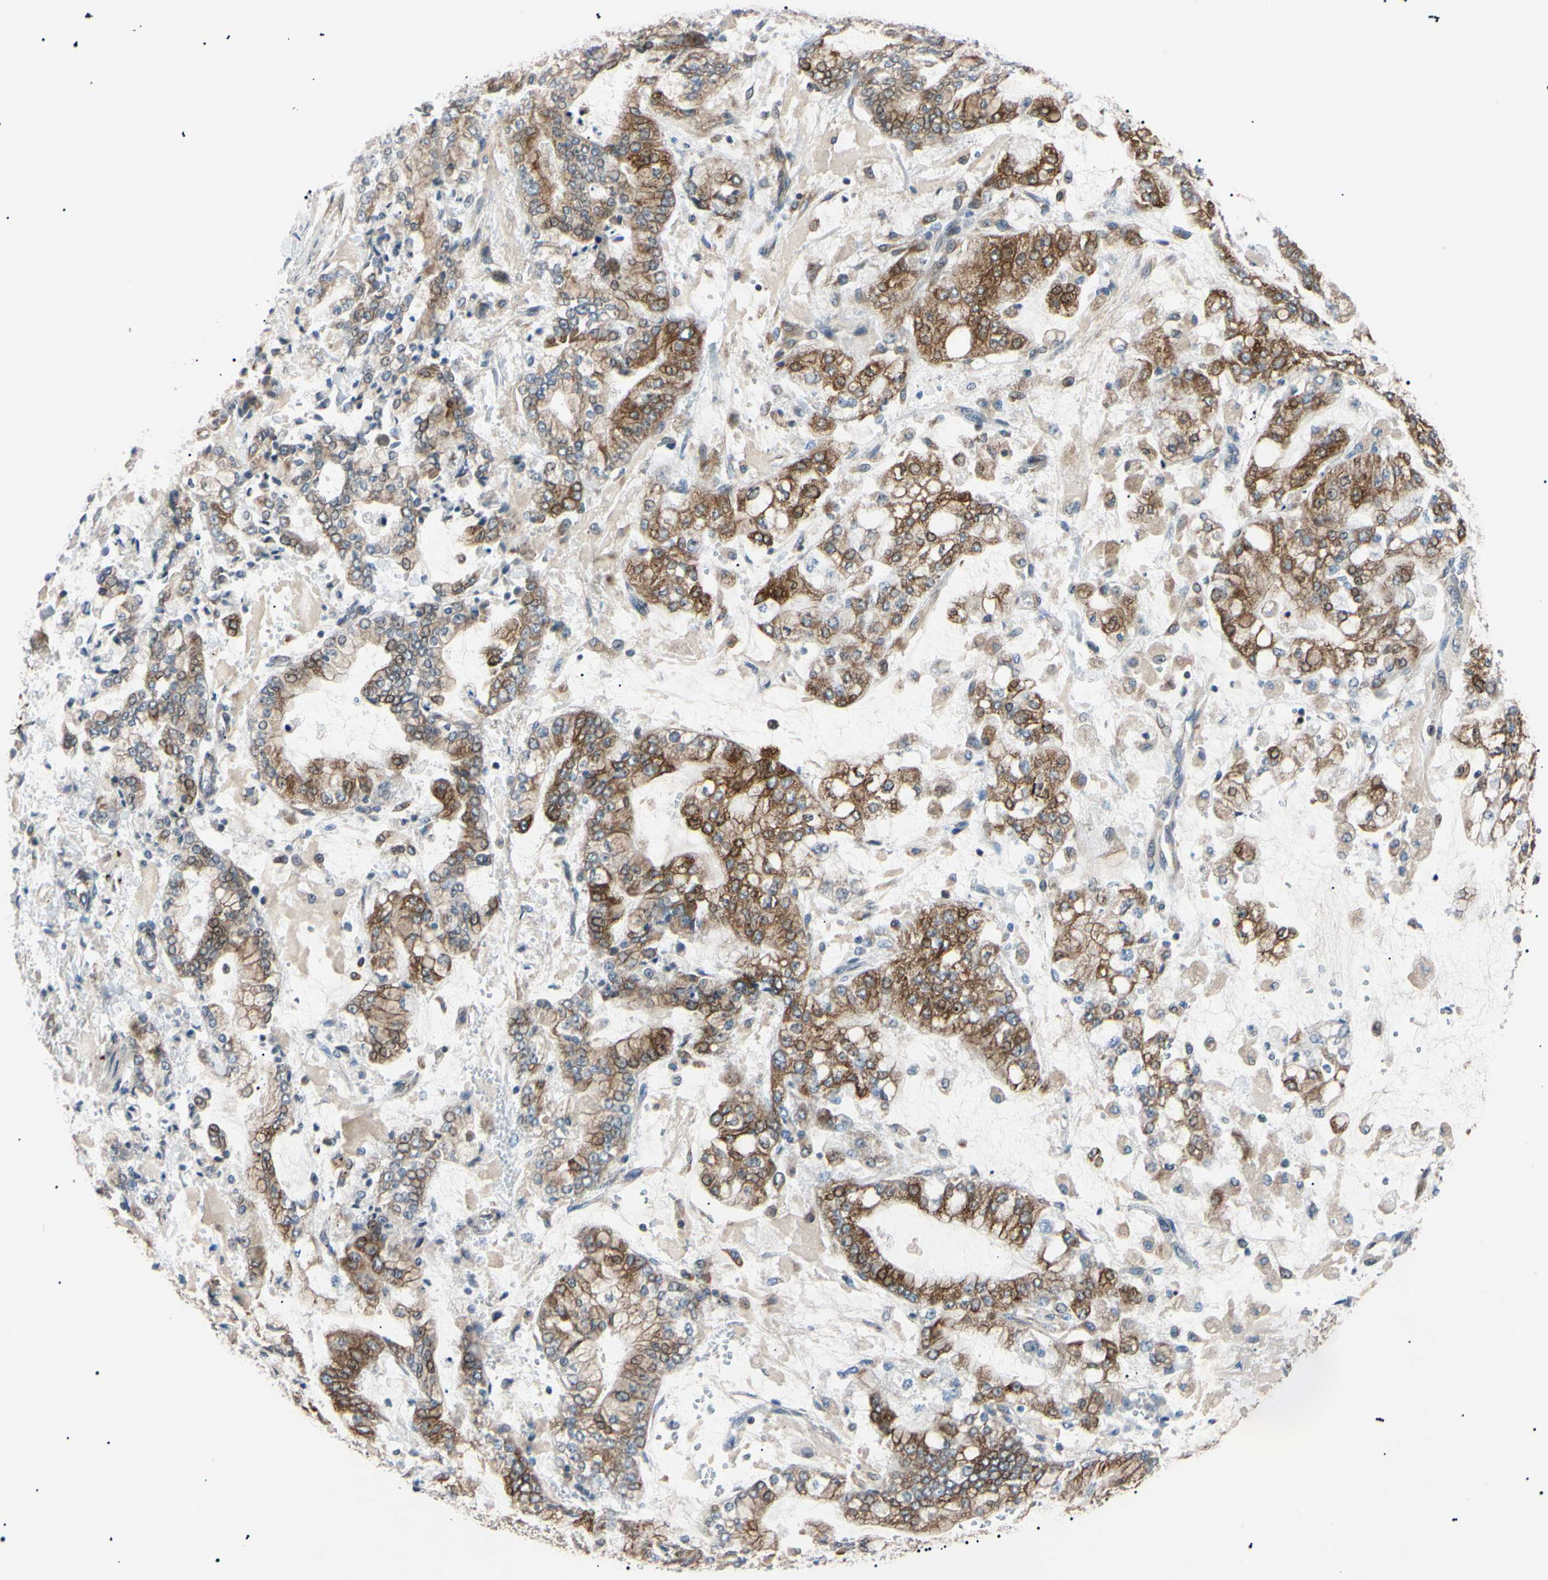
{"staining": {"intensity": "moderate", "quantity": ">75%", "location": "cytoplasmic/membranous"}, "tissue": "stomach cancer", "cell_type": "Tumor cells", "image_type": "cancer", "snomed": [{"axis": "morphology", "description": "Adenocarcinoma, NOS"}, {"axis": "topography", "description": "Stomach"}], "caption": "An immunohistochemistry image of tumor tissue is shown. Protein staining in brown shows moderate cytoplasmic/membranous positivity in stomach cancer (adenocarcinoma) within tumor cells.", "gene": "VAPA", "patient": {"sex": "male", "age": 76}}